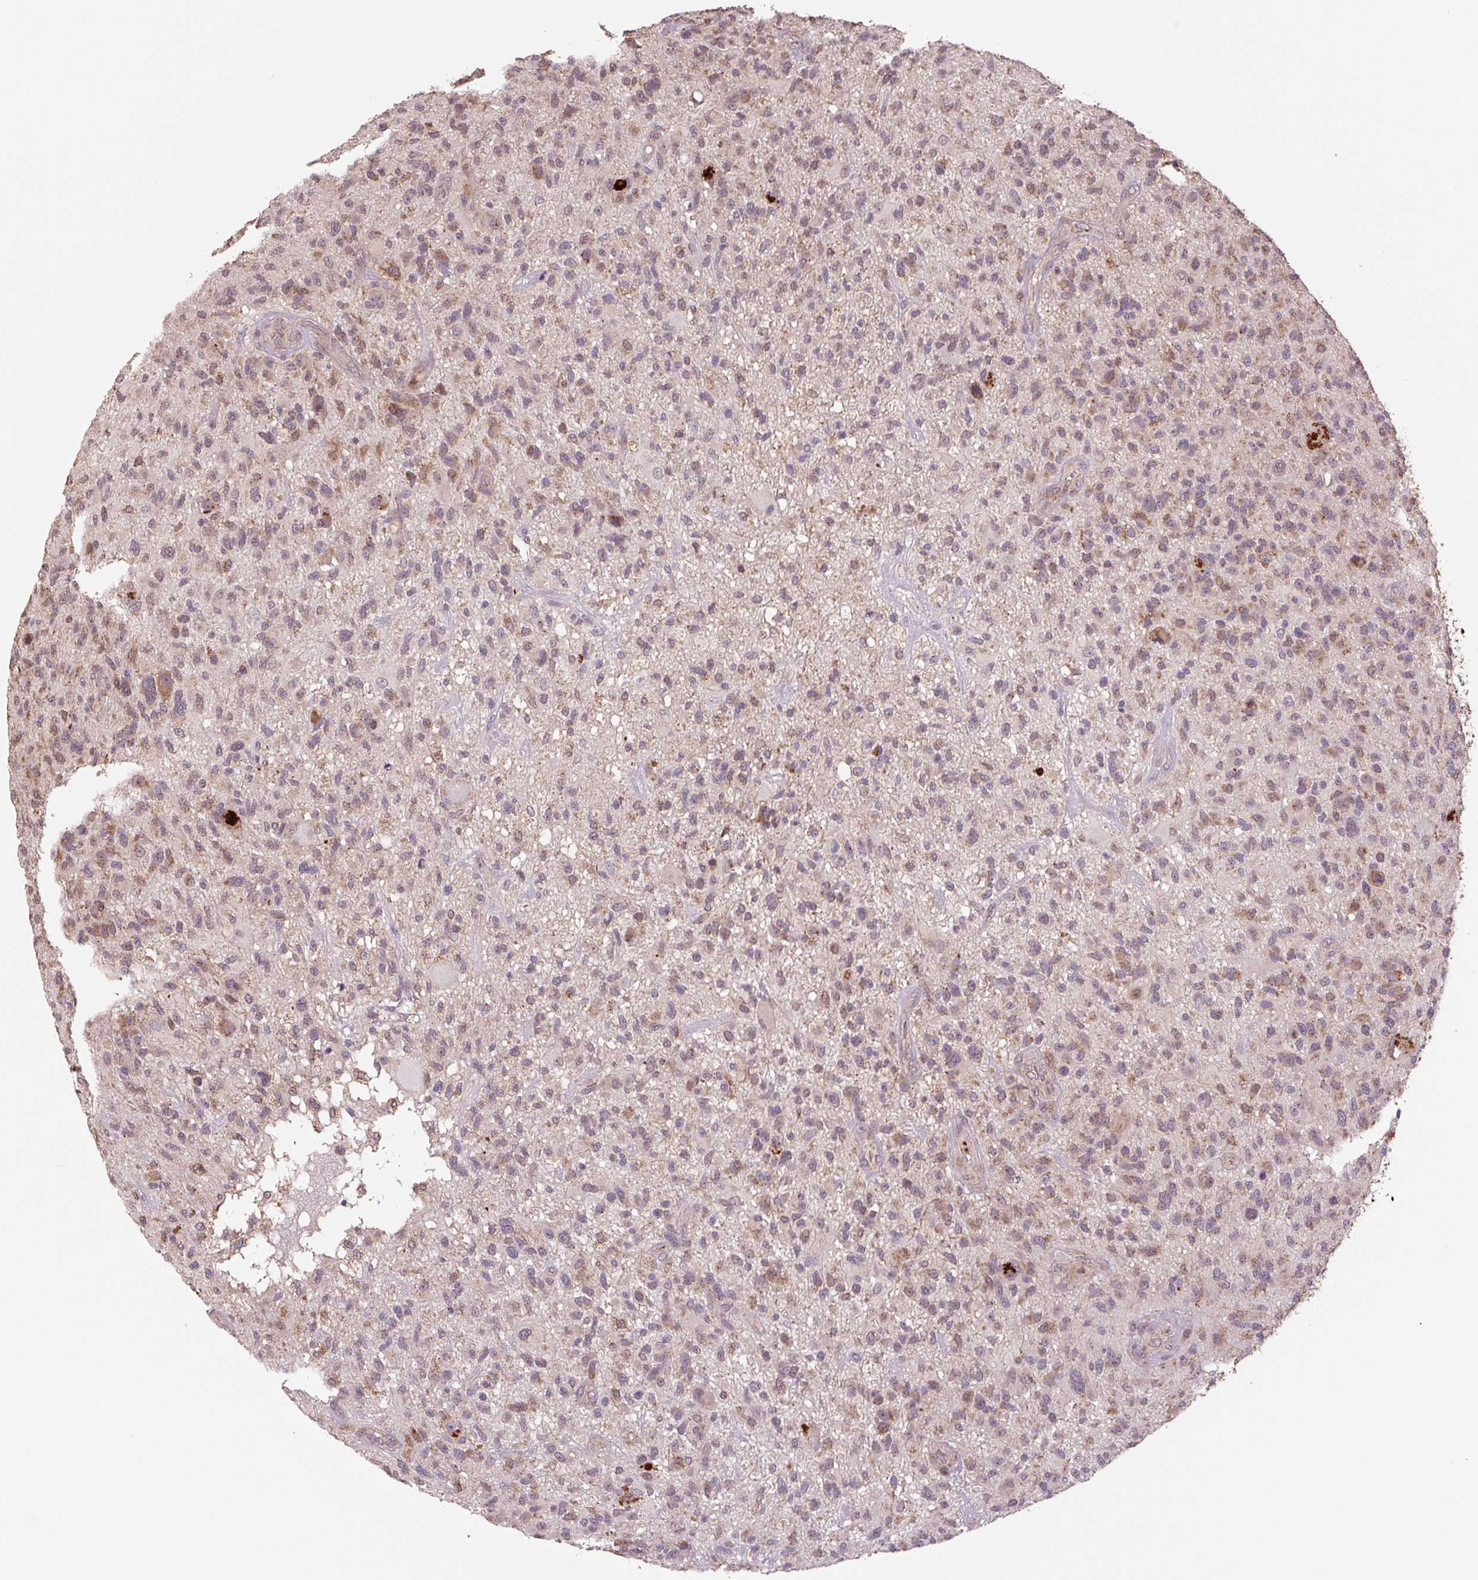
{"staining": {"intensity": "weak", "quantity": "25%-75%", "location": "cytoplasmic/membranous"}, "tissue": "glioma", "cell_type": "Tumor cells", "image_type": "cancer", "snomed": [{"axis": "morphology", "description": "Glioma, malignant, High grade"}, {"axis": "topography", "description": "Brain"}], "caption": "Immunohistochemistry micrograph of neoplastic tissue: glioma stained using immunohistochemistry (IHC) exhibits low levels of weak protein expression localized specifically in the cytoplasmic/membranous of tumor cells, appearing as a cytoplasmic/membranous brown color.", "gene": "TMEM160", "patient": {"sex": "male", "age": 47}}